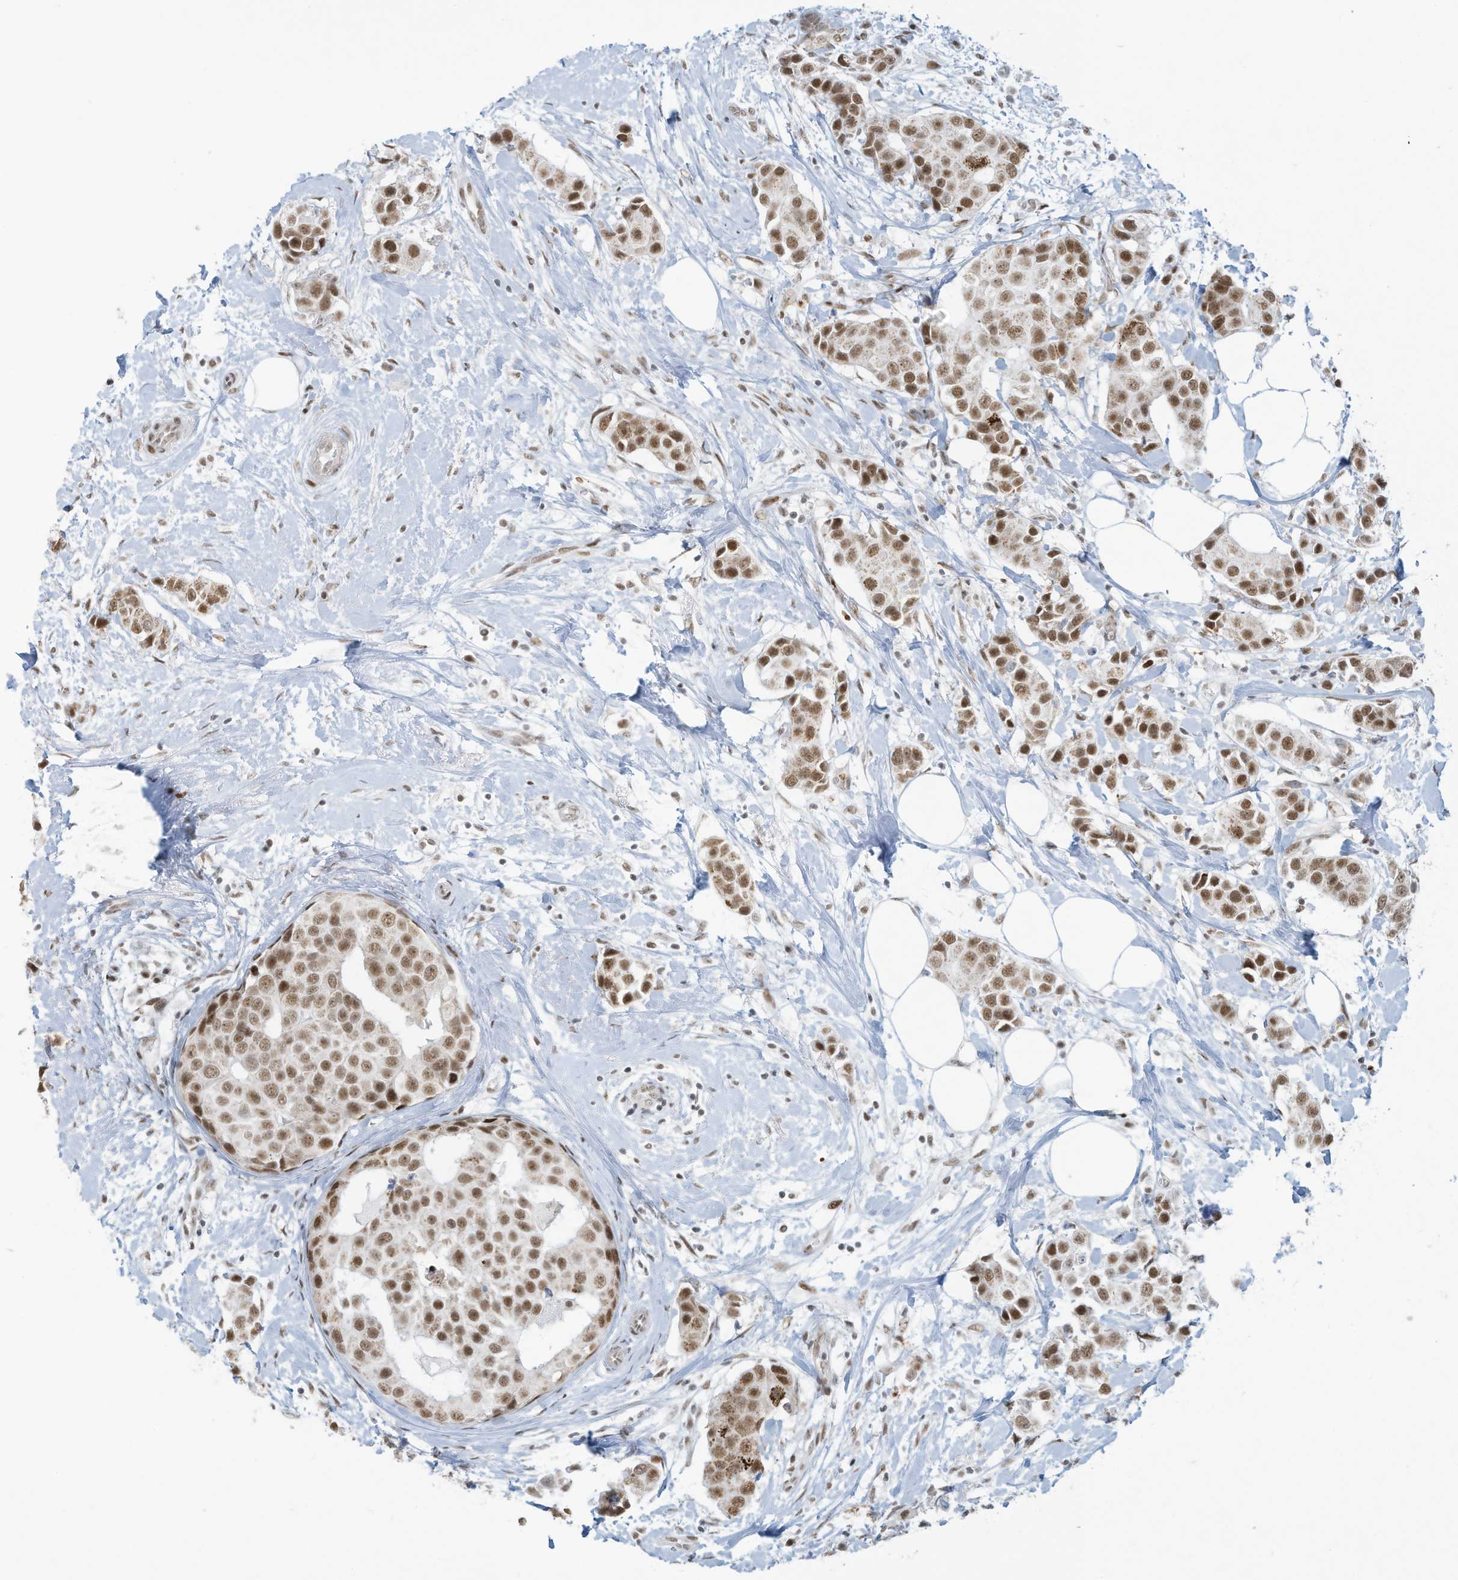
{"staining": {"intensity": "moderate", "quantity": ">75%", "location": "nuclear"}, "tissue": "breast cancer", "cell_type": "Tumor cells", "image_type": "cancer", "snomed": [{"axis": "morphology", "description": "Normal tissue, NOS"}, {"axis": "morphology", "description": "Duct carcinoma"}, {"axis": "topography", "description": "Breast"}], "caption": "Immunohistochemistry staining of breast cancer, which exhibits medium levels of moderate nuclear expression in approximately >75% of tumor cells indicating moderate nuclear protein staining. The staining was performed using DAB (brown) for protein detection and nuclei were counterstained in hematoxylin (blue).", "gene": "ECT2L", "patient": {"sex": "female", "age": 39}}